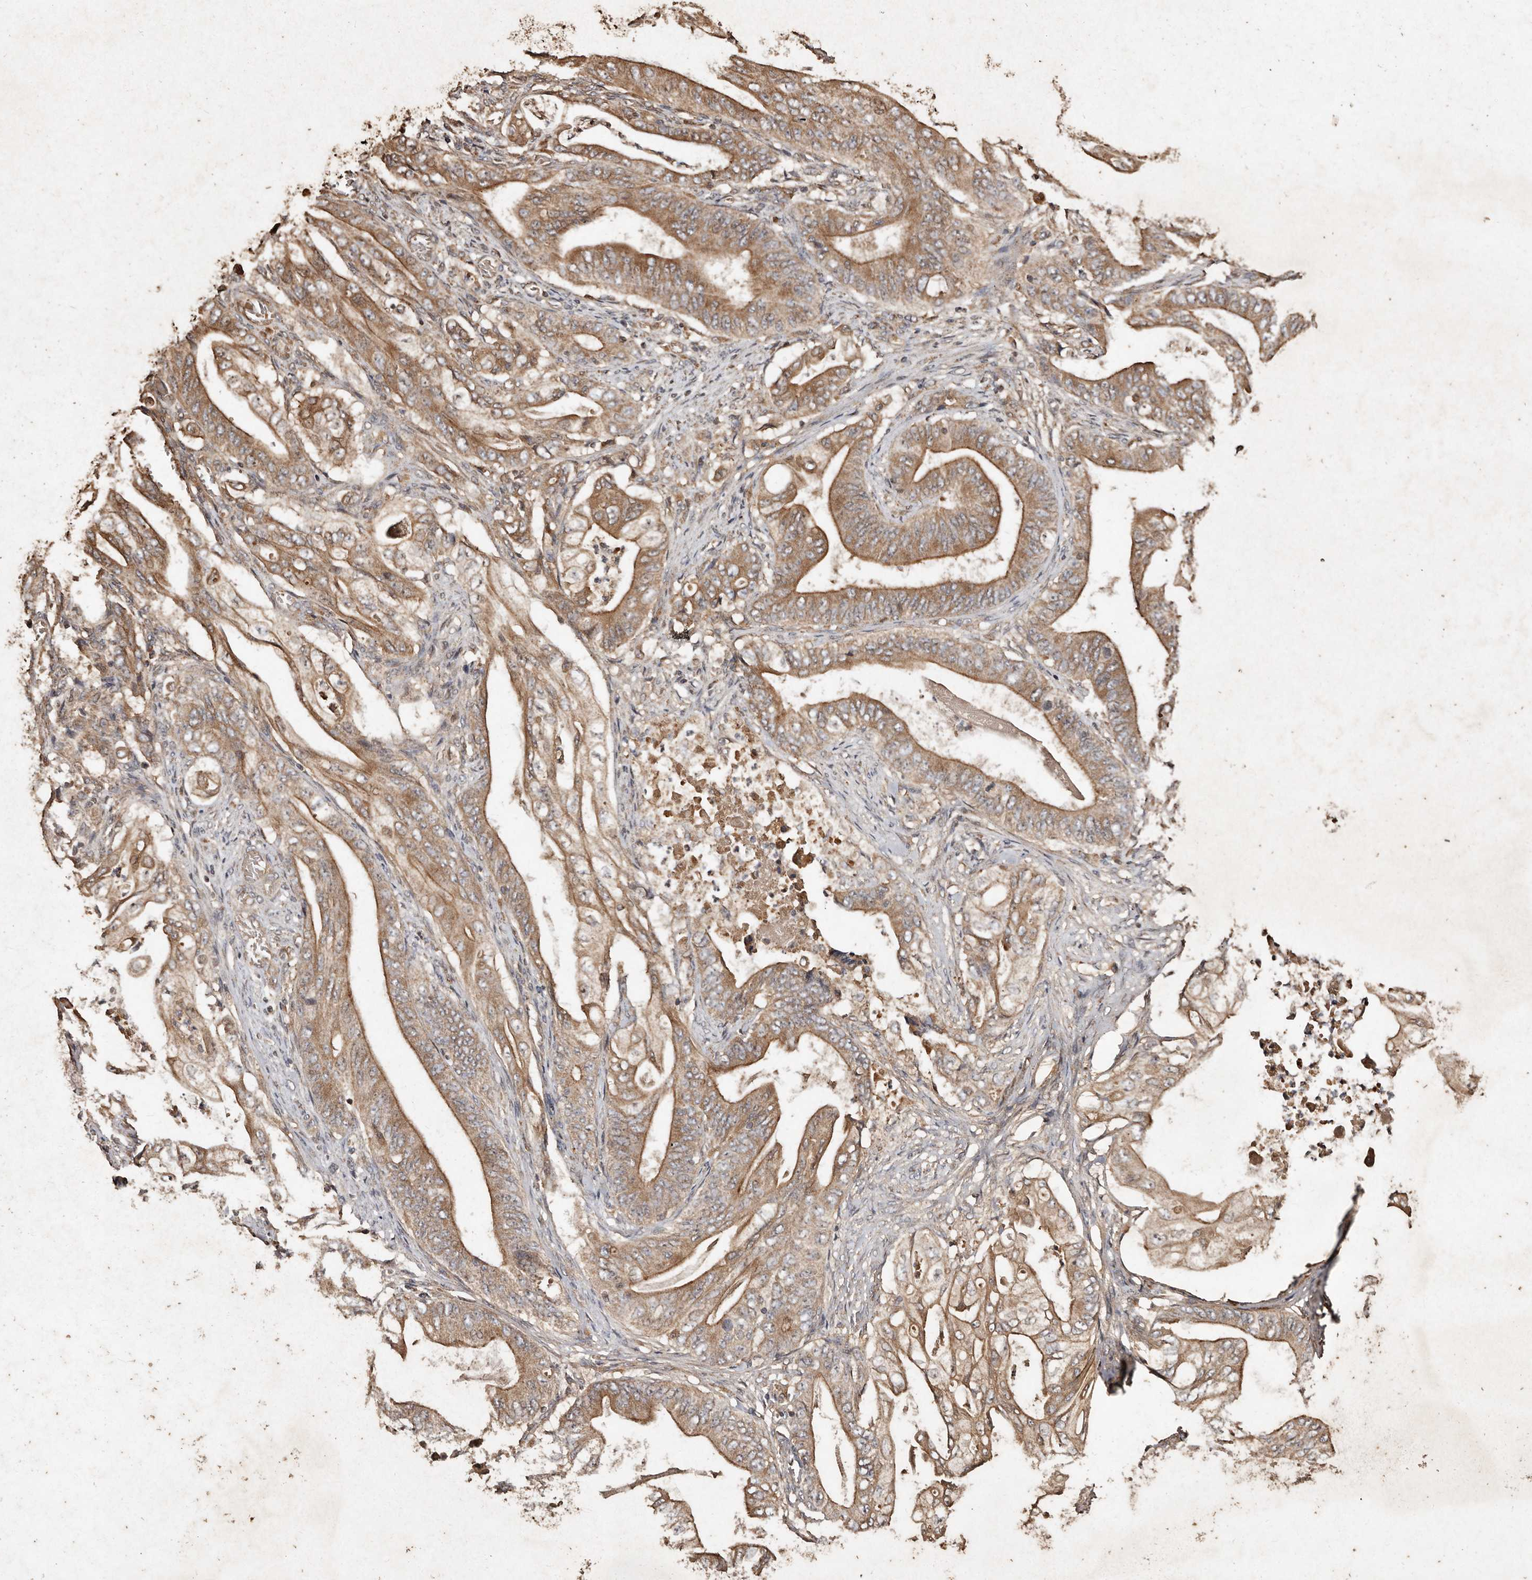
{"staining": {"intensity": "moderate", "quantity": ">75%", "location": "cytoplasmic/membranous"}, "tissue": "stomach cancer", "cell_type": "Tumor cells", "image_type": "cancer", "snomed": [{"axis": "morphology", "description": "Adenocarcinoma, NOS"}, {"axis": "topography", "description": "Stomach"}], "caption": "Adenocarcinoma (stomach) stained for a protein (brown) reveals moderate cytoplasmic/membranous positive expression in approximately >75% of tumor cells.", "gene": "FARS2", "patient": {"sex": "female", "age": 73}}